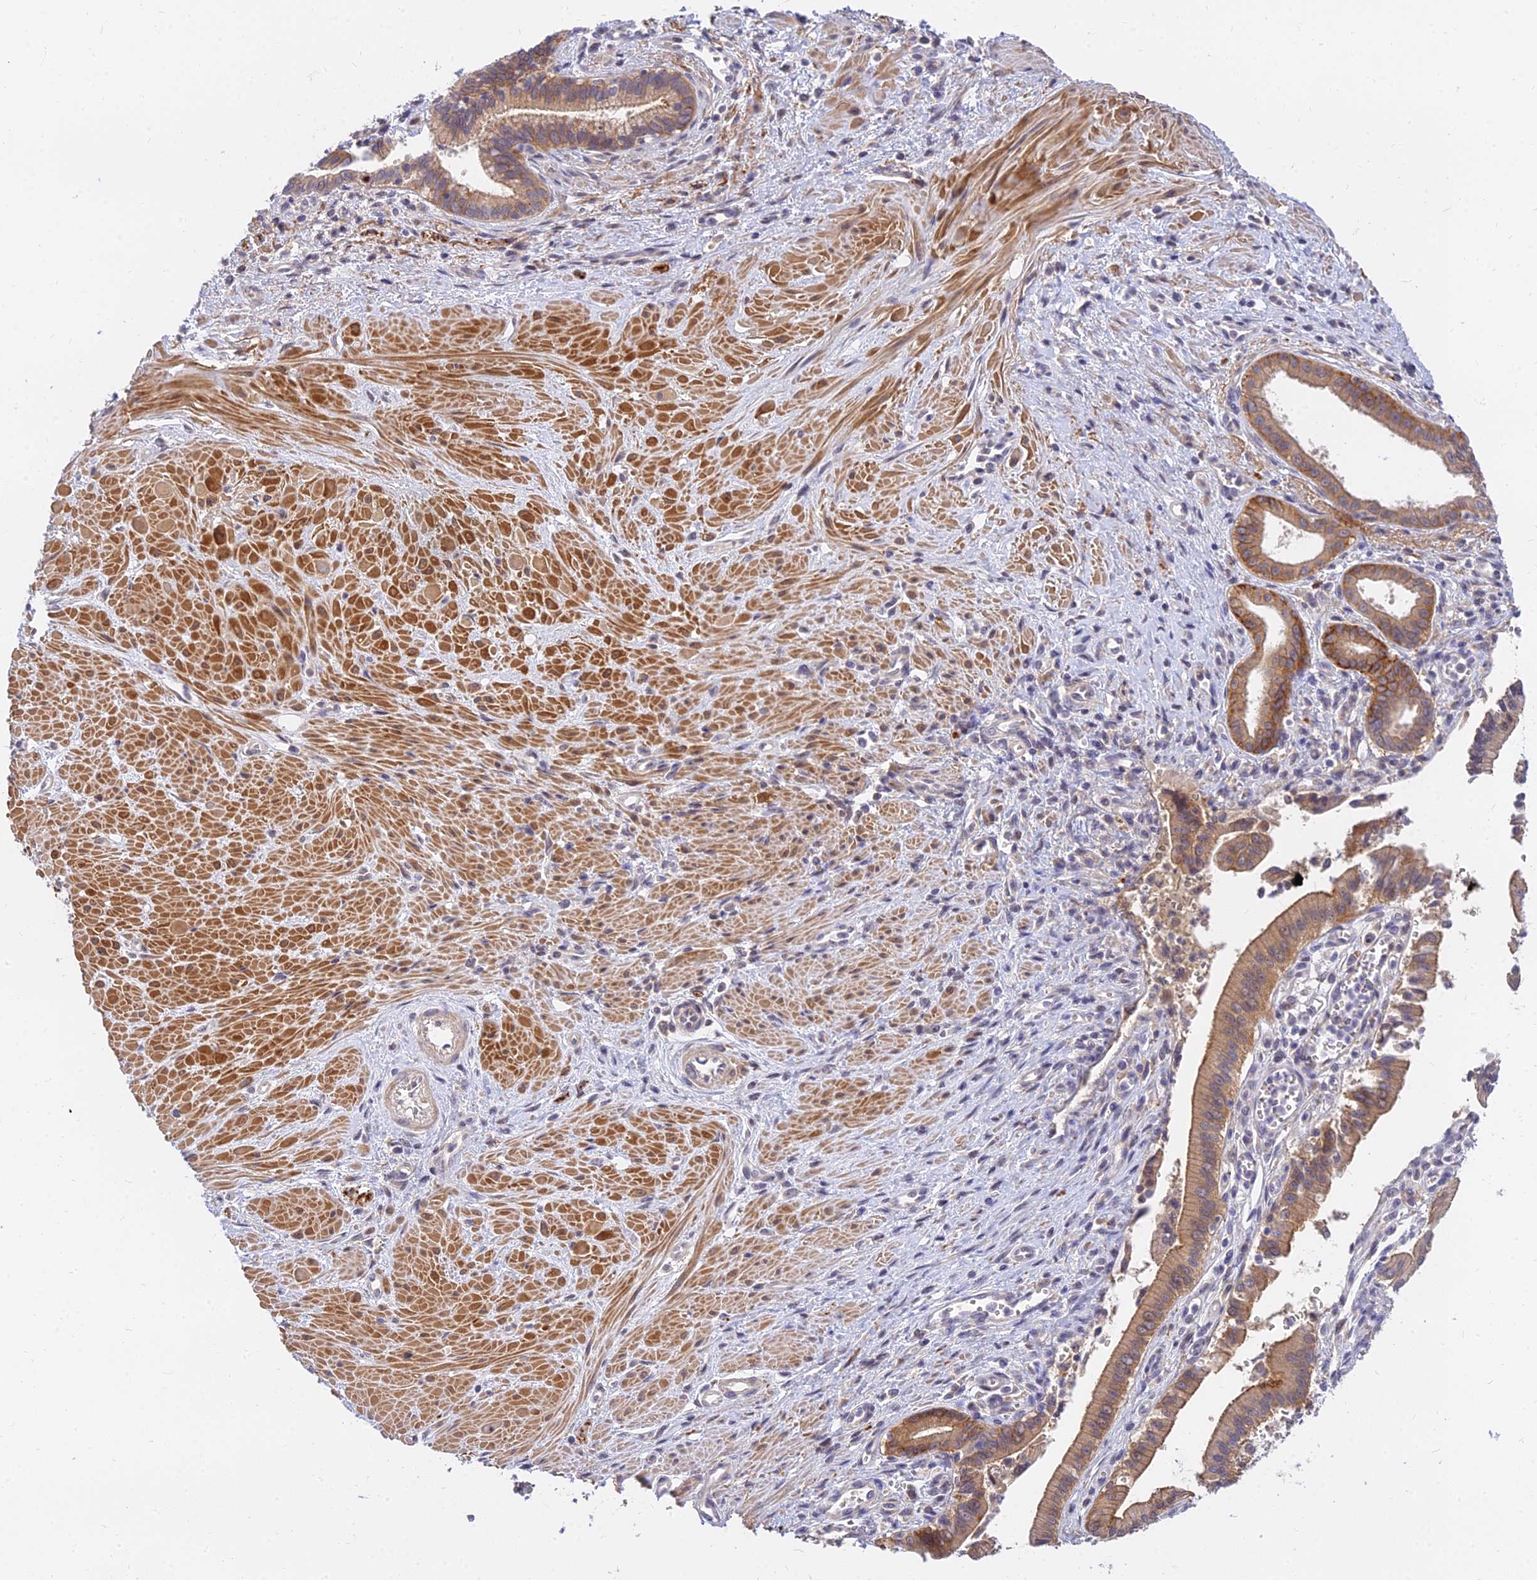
{"staining": {"intensity": "moderate", "quantity": ">75%", "location": "cytoplasmic/membranous"}, "tissue": "pancreatic cancer", "cell_type": "Tumor cells", "image_type": "cancer", "snomed": [{"axis": "morphology", "description": "Adenocarcinoma, NOS"}, {"axis": "topography", "description": "Pancreas"}], "caption": "A histopathology image showing moderate cytoplasmic/membranous positivity in approximately >75% of tumor cells in pancreatic cancer, as visualized by brown immunohistochemical staining.", "gene": "ANKS4B", "patient": {"sex": "male", "age": 78}}